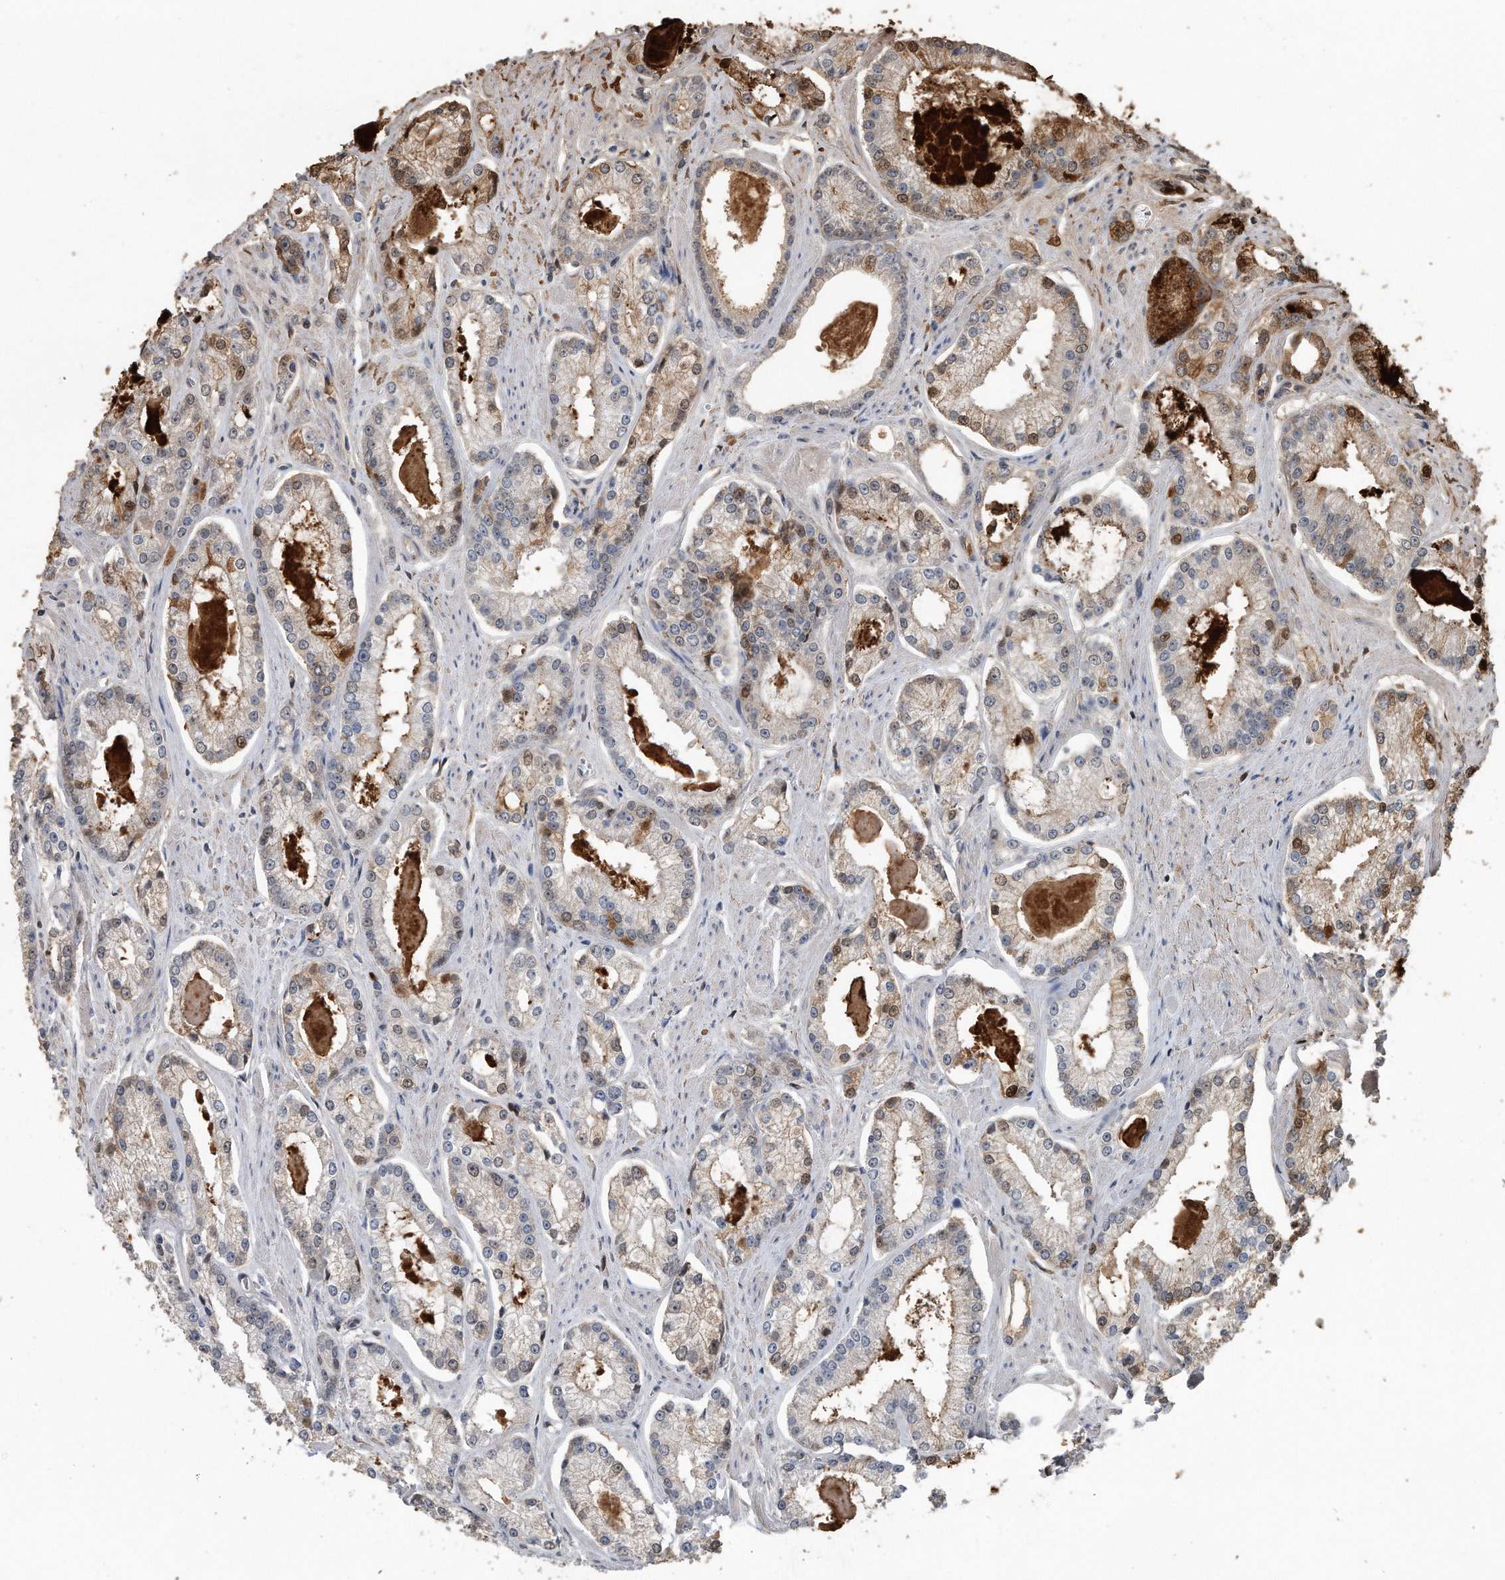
{"staining": {"intensity": "moderate", "quantity": "<25%", "location": "cytoplasmic/membranous,nuclear"}, "tissue": "prostate cancer", "cell_type": "Tumor cells", "image_type": "cancer", "snomed": [{"axis": "morphology", "description": "Adenocarcinoma, Low grade"}, {"axis": "topography", "description": "Prostate"}], "caption": "Immunohistochemical staining of human prostate cancer (low-grade adenocarcinoma) shows moderate cytoplasmic/membranous and nuclear protein expression in about <25% of tumor cells. (IHC, brightfield microscopy, high magnification).", "gene": "PCNA", "patient": {"sex": "male", "age": 54}}